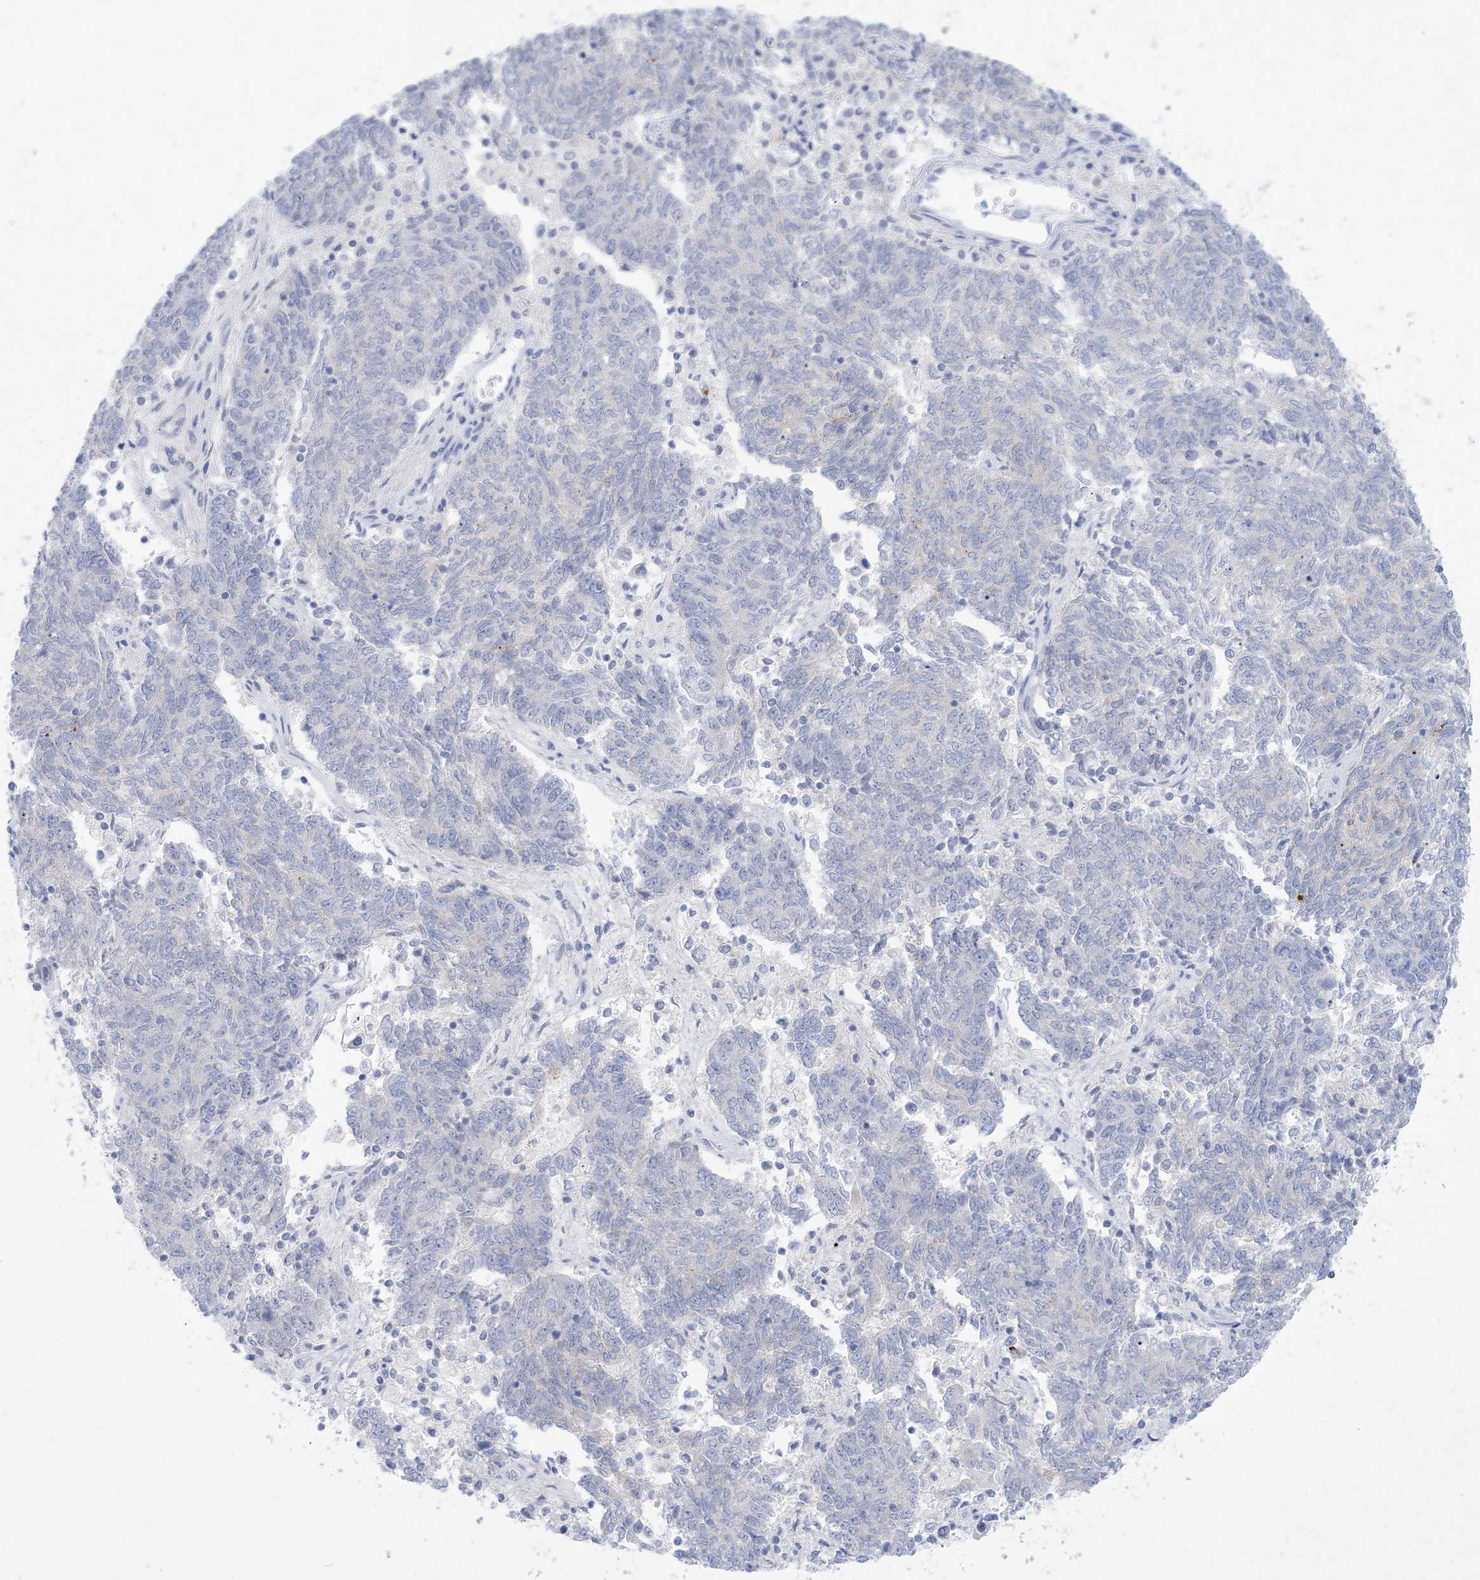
{"staining": {"intensity": "negative", "quantity": "none", "location": "none"}, "tissue": "endometrial cancer", "cell_type": "Tumor cells", "image_type": "cancer", "snomed": [{"axis": "morphology", "description": "Adenocarcinoma, NOS"}, {"axis": "topography", "description": "Endometrium"}], "caption": "Human endometrial adenocarcinoma stained for a protein using immunohistochemistry shows no staining in tumor cells.", "gene": "GABRG1", "patient": {"sex": "female", "age": 80}}